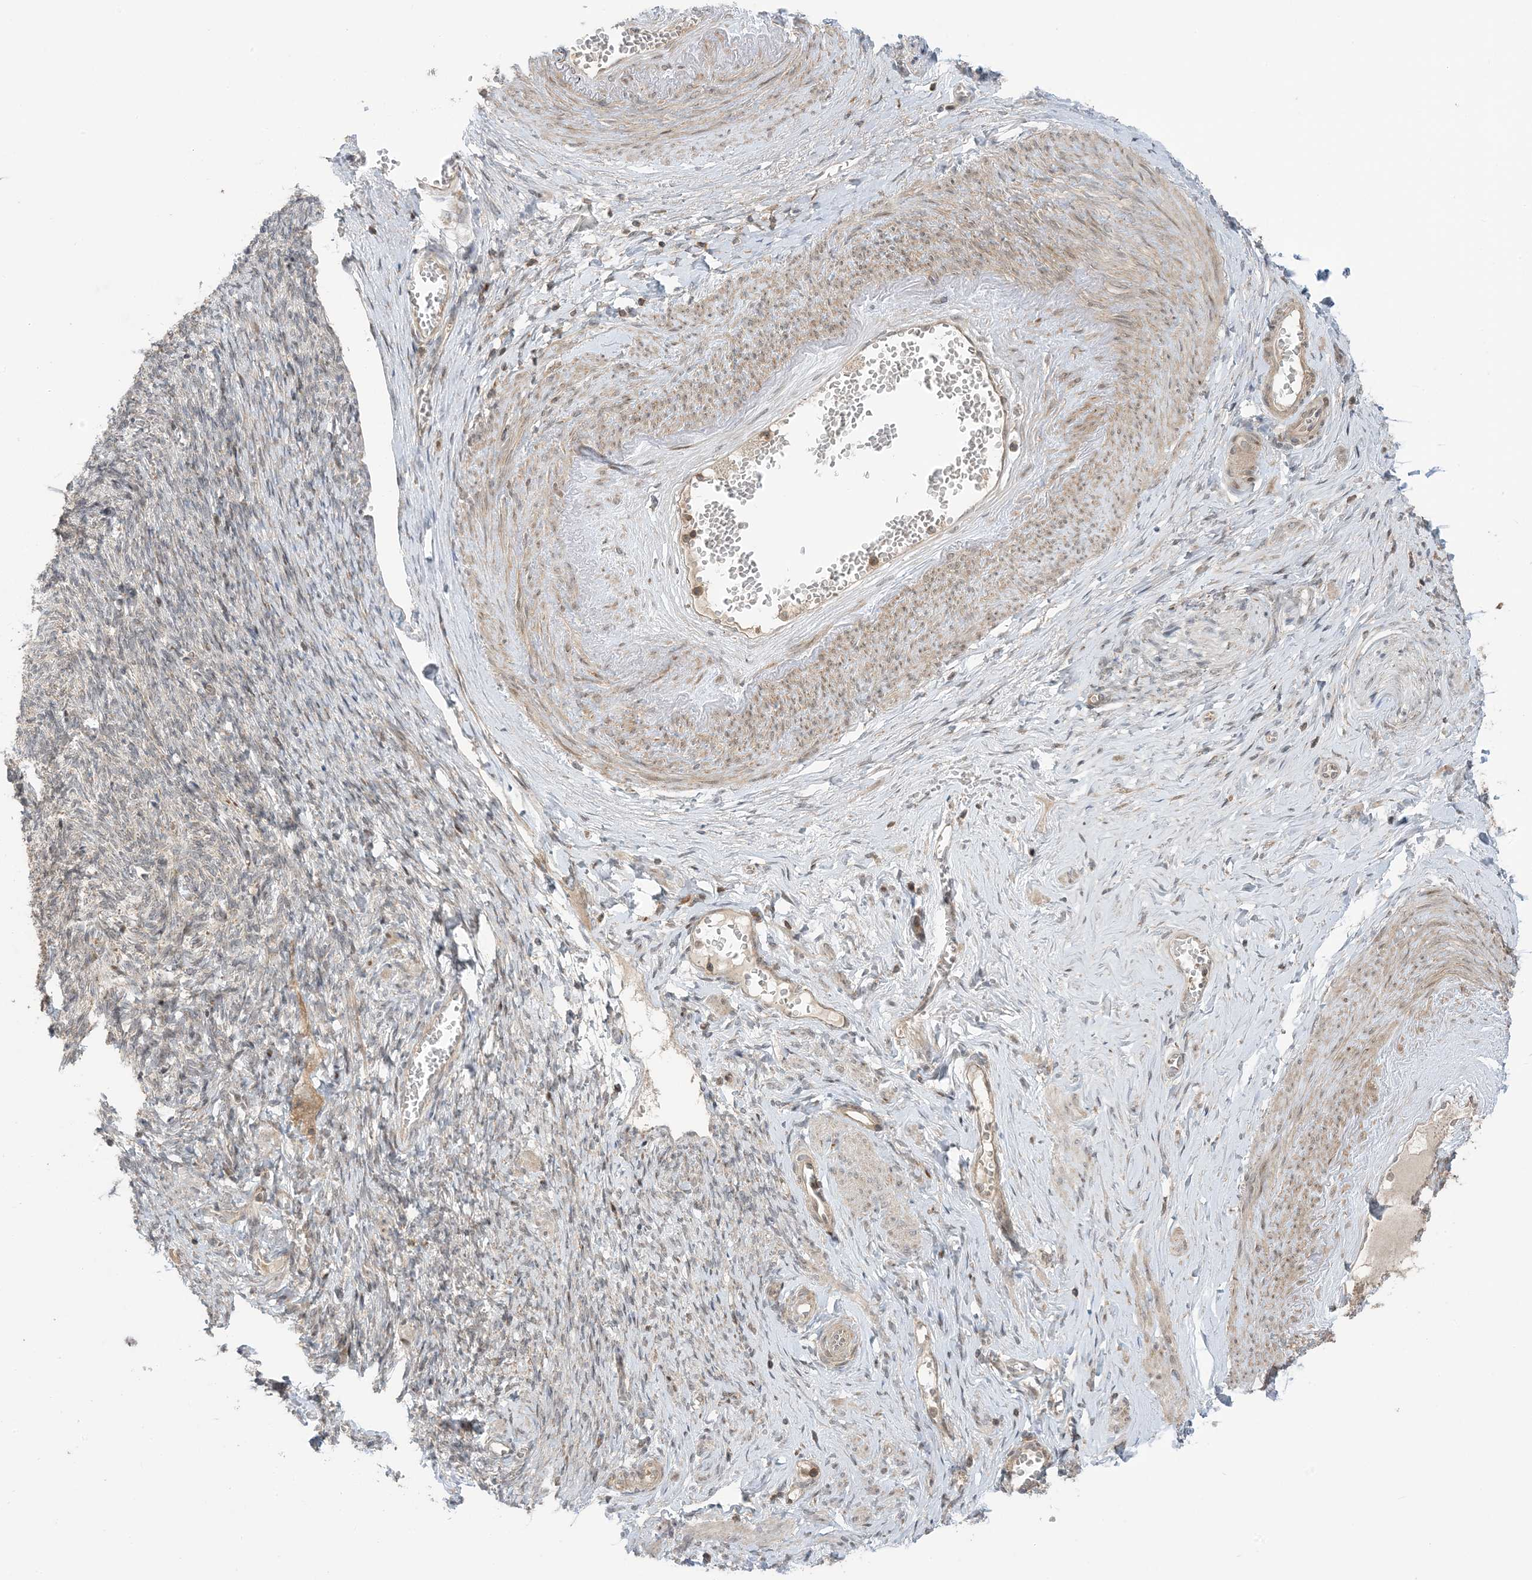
{"staining": {"intensity": "weak", "quantity": ">75%", "location": "cytoplasmic/membranous,nuclear"}, "tissue": "adipose tissue", "cell_type": "Adipocytes", "image_type": "normal", "snomed": [{"axis": "morphology", "description": "Normal tissue, NOS"}, {"axis": "topography", "description": "Vascular tissue"}, {"axis": "topography", "description": "Fallopian tube"}, {"axis": "topography", "description": "Ovary"}], "caption": "Normal adipose tissue demonstrates weak cytoplasmic/membranous,nuclear staining in approximately >75% of adipocytes (Brightfield microscopy of DAB IHC at high magnification)..", "gene": "PHLDB2", "patient": {"sex": "female", "age": 67}}